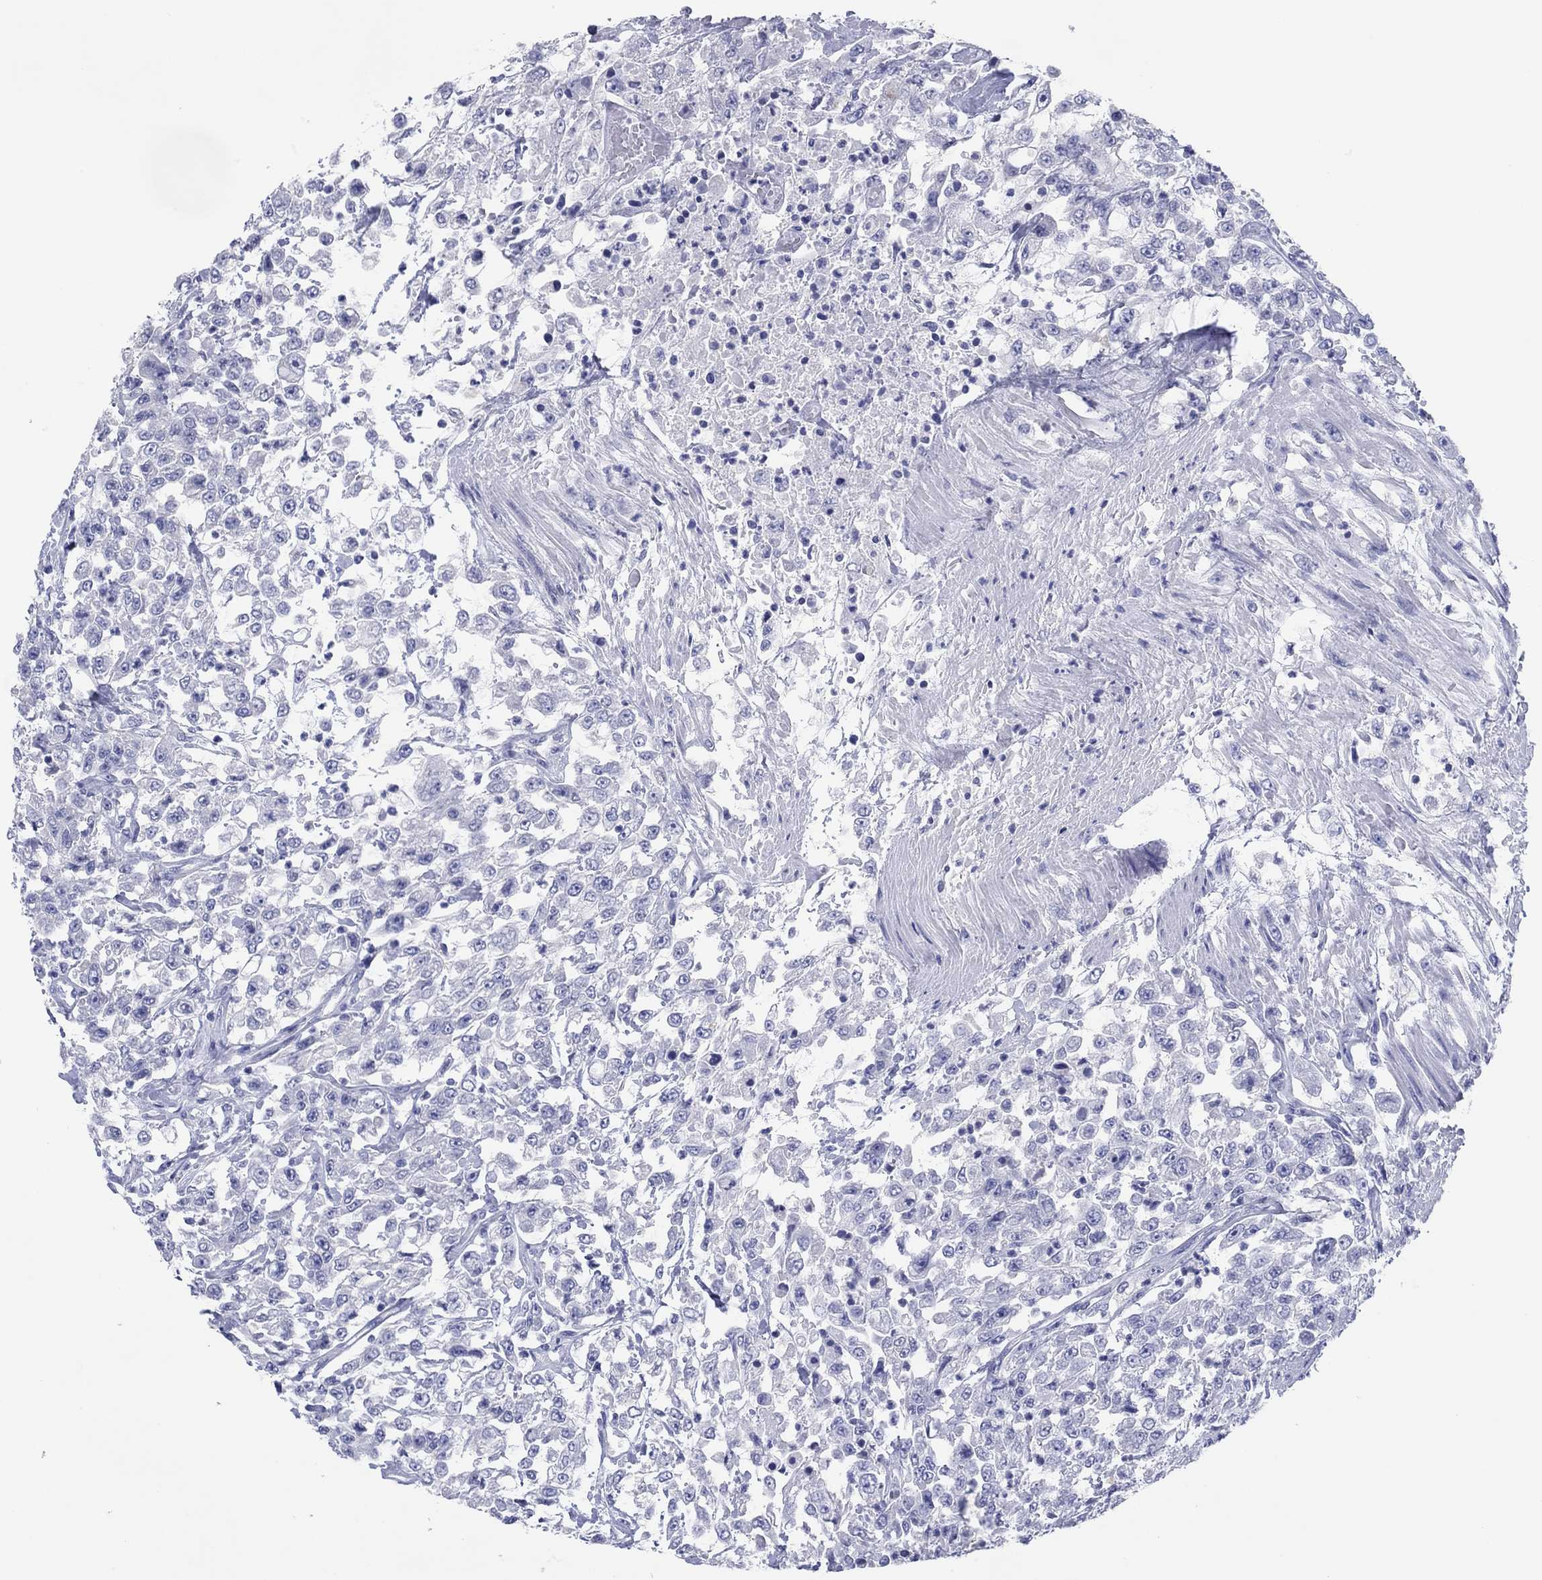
{"staining": {"intensity": "negative", "quantity": "none", "location": "none"}, "tissue": "urothelial cancer", "cell_type": "Tumor cells", "image_type": "cancer", "snomed": [{"axis": "morphology", "description": "Urothelial carcinoma, High grade"}, {"axis": "topography", "description": "Urinary bladder"}], "caption": "Urothelial cancer was stained to show a protein in brown. There is no significant expression in tumor cells.", "gene": "ERICH3", "patient": {"sex": "male", "age": 46}}